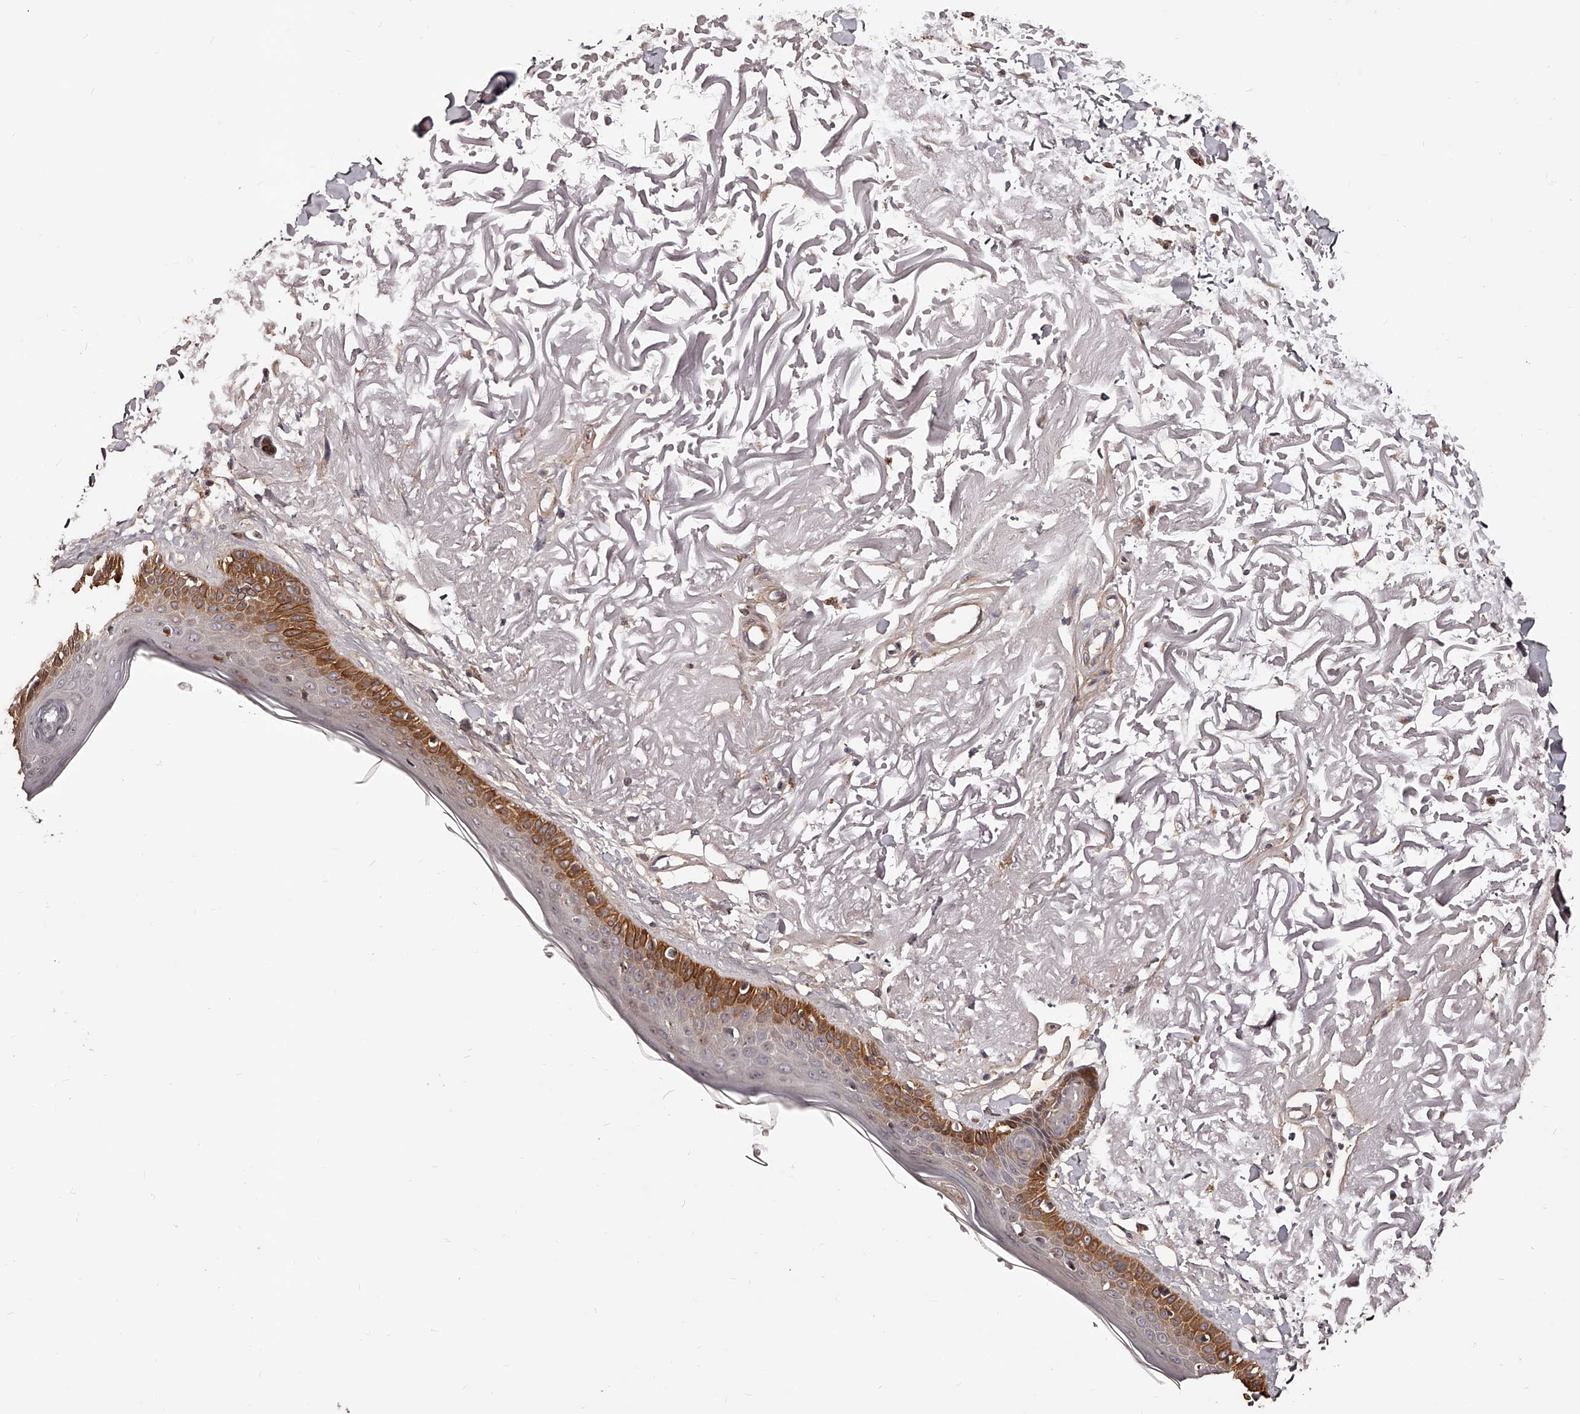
{"staining": {"intensity": "negative", "quantity": "none", "location": "none"}, "tissue": "skin", "cell_type": "Fibroblasts", "image_type": "normal", "snomed": [{"axis": "morphology", "description": "Normal tissue, NOS"}, {"axis": "topography", "description": "Skin"}, {"axis": "topography", "description": "Skeletal muscle"}], "caption": "An immunohistochemistry micrograph of unremarkable skin is shown. There is no staining in fibroblasts of skin. The staining was performed using DAB to visualize the protein expression in brown, while the nuclei were stained in blue with hematoxylin (Magnification: 20x).", "gene": "ZNF502", "patient": {"sex": "male", "age": 83}}